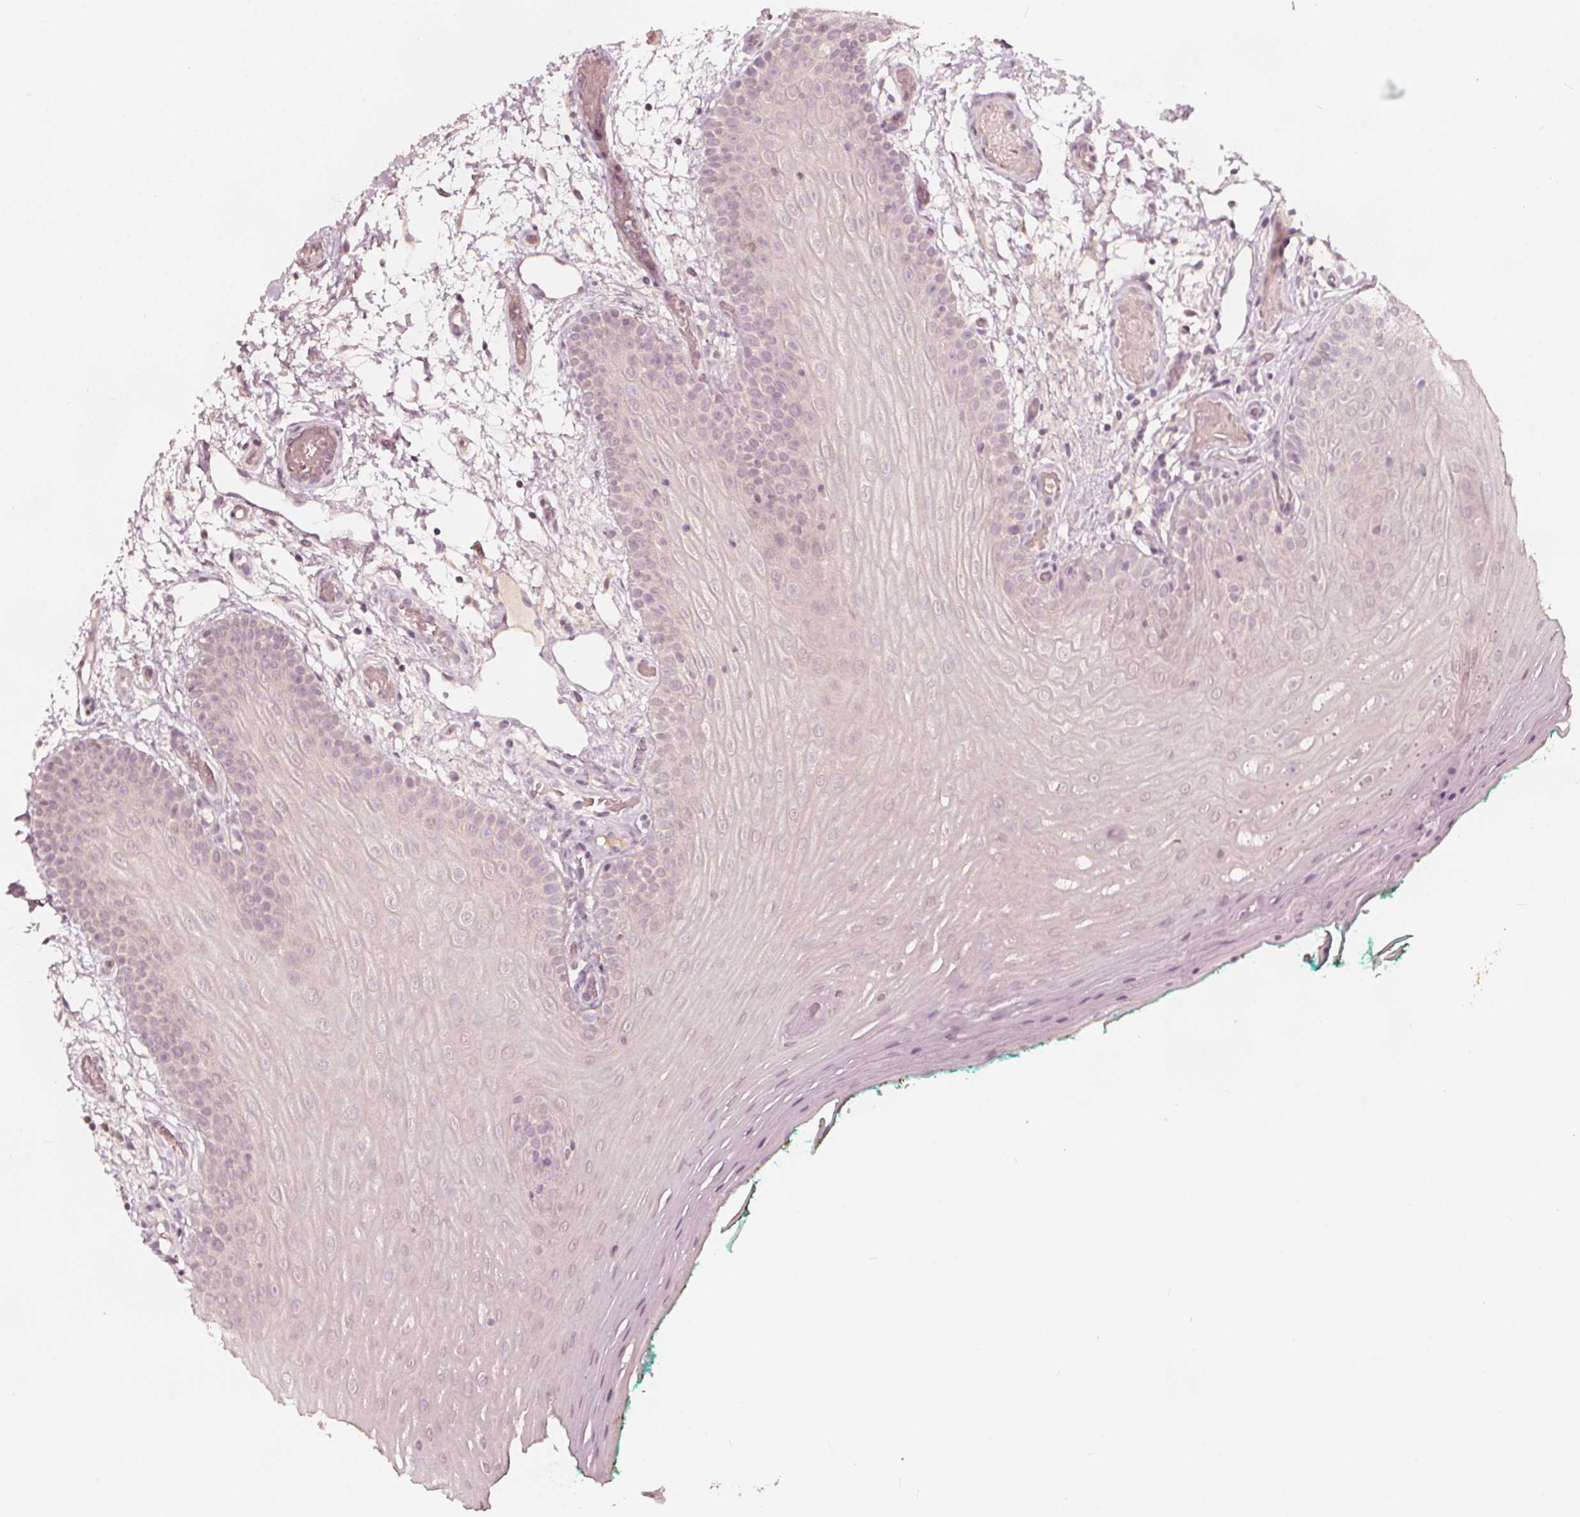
{"staining": {"intensity": "moderate", "quantity": "<25%", "location": "cytoplasmic/membranous"}, "tissue": "oral mucosa", "cell_type": "Squamous epithelial cells", "image_type": "normal", "snomed": [{"axis": "morphology", "description": "Normal tissue, NOS"}, {"axis": "morphology", "description": "Squamous cell carcinoma, NOS"}, {"axis": "topography", "description": "Oral tissue"}, {"axis": "topography", "description": "Head-Neck"}], "caption": "Immunohistochemical staining of normal human oral mucosa displays moderate cytoplasmic/membranous protein staining in about <25% of squamous epithelial cells. (DAB (3,3'-diaminobenzidine) IHC with brightfield microscopy, high magnification).", "gene": "NPC1L1", "patient": {"sex": "male", "age": 78}}